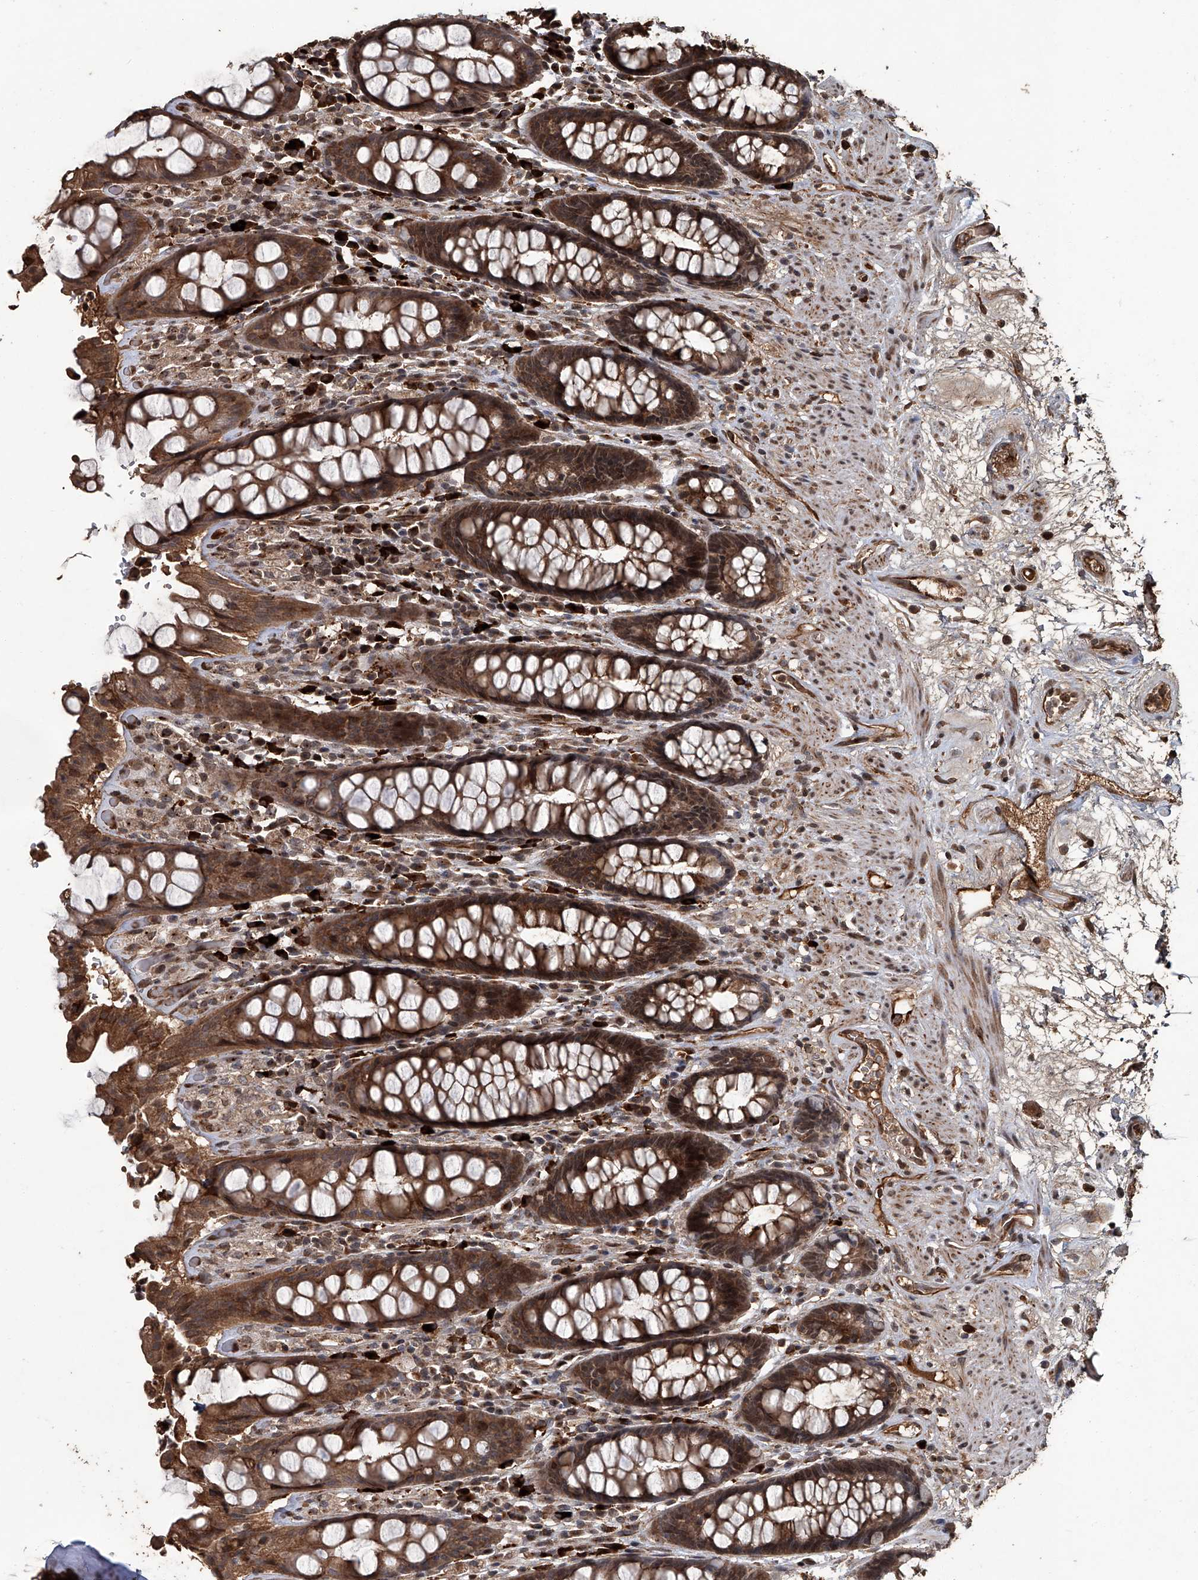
{"staining": {"intensity": "strong", "quantity": ">75%", "location": "cytoplasmic/membranous,nuclear"}, "tissue": "rectum", "cell_type": "Glandular cells", "image_type": "normal", "snomed": [{"axis": "morphology", "description": "Normal tissue, NOS"}, {"axis": "topography", "description": "Rectum"}], "caption": "This micrograph displays IHC staining of benign rectum, with high strong cytoplasmic/membranous,nuclear positivity in approximately >75% of glandular cells.", "gene": "GPR132", "patient": {"sex": "male", "age": 64}}